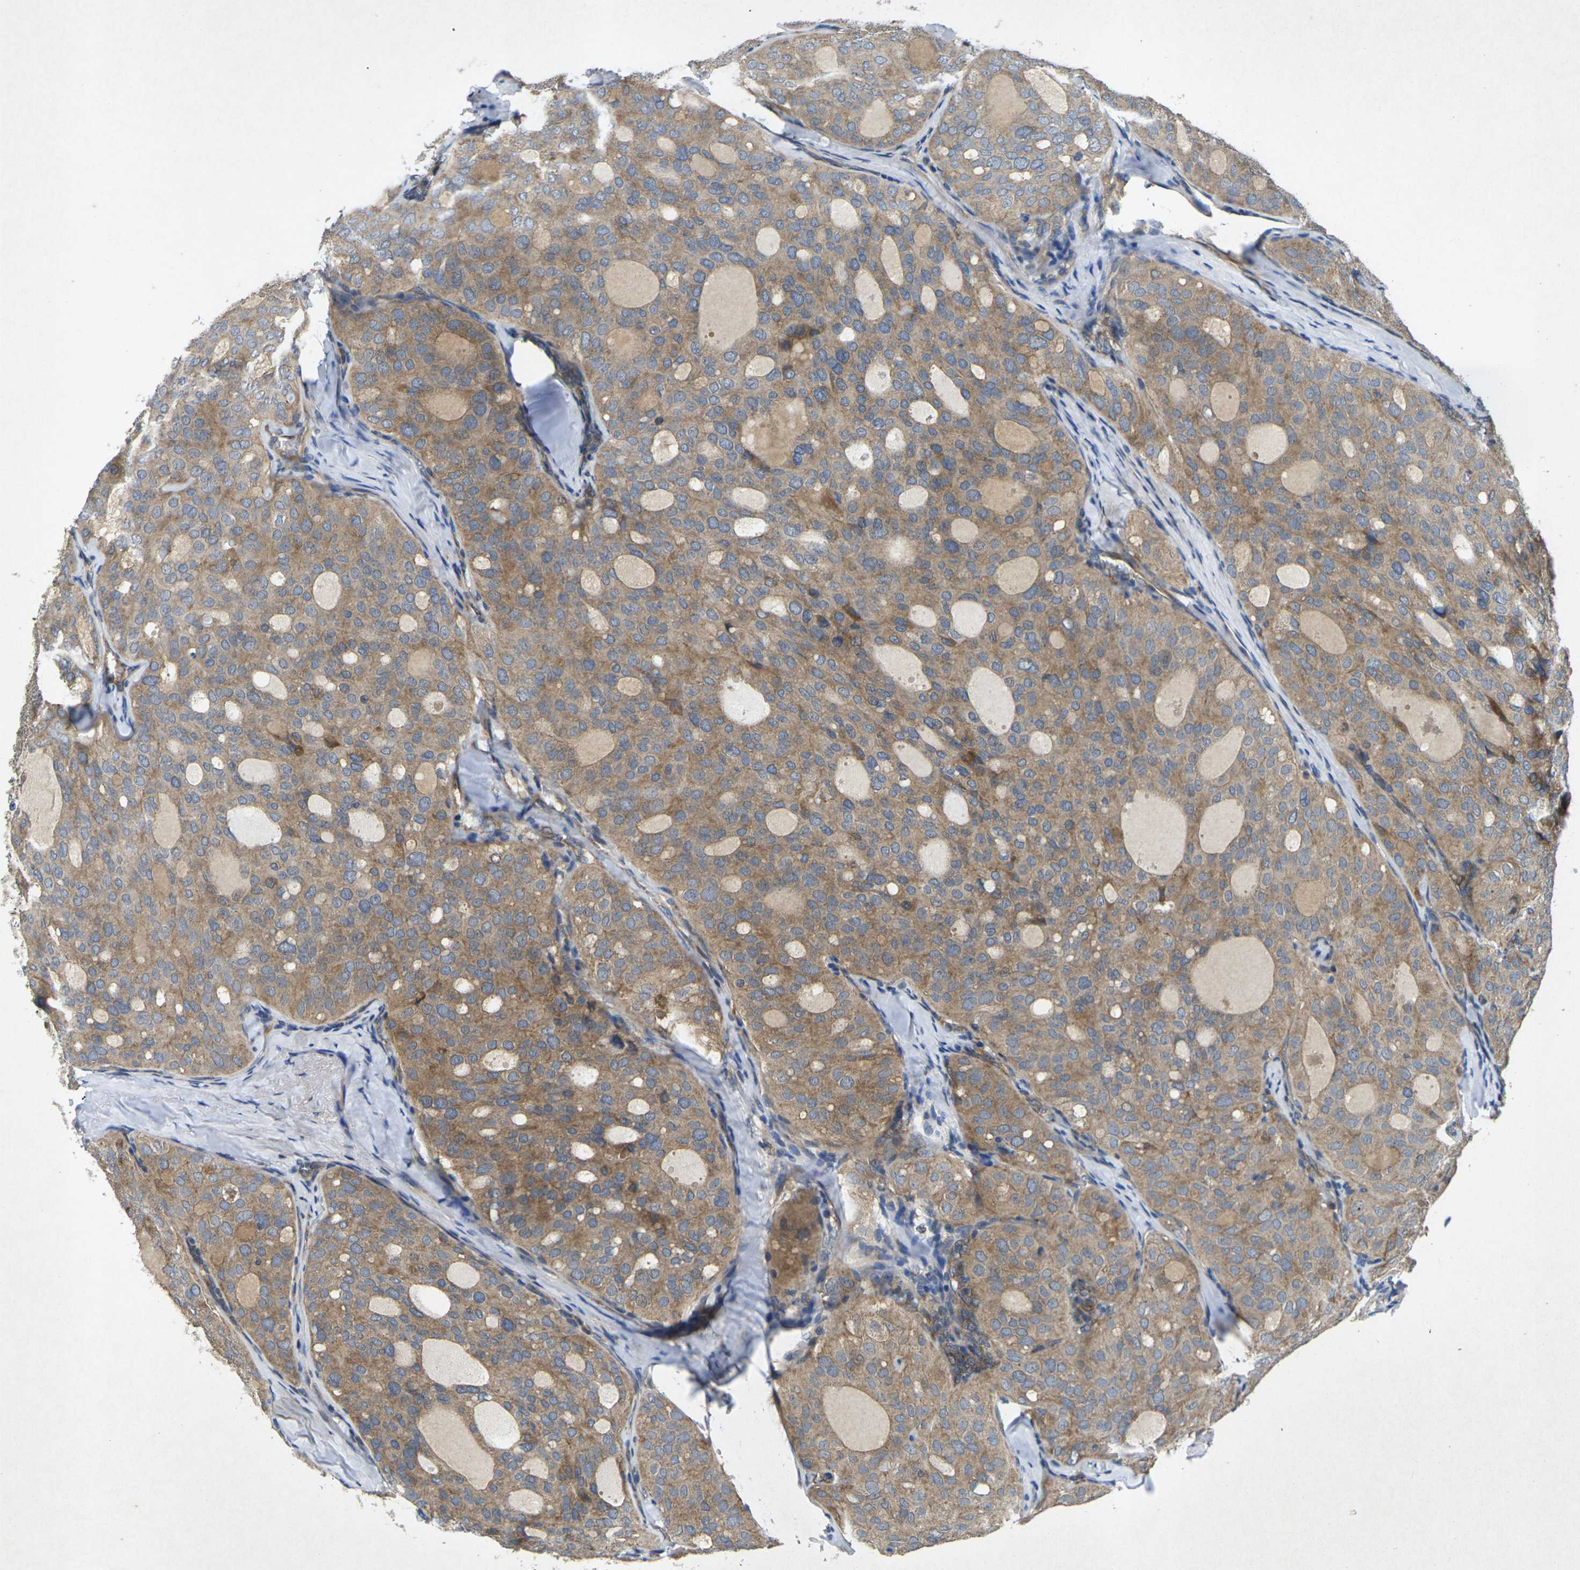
{"staining": {"intensity": "moderate", "quantity": ">75%", "location": "cytoplasmic/membranous"}, "tissue": "thyroid cancer", "cell_type": "Tumor cells", "image_type": "cancer", "snomed": [{"axis": "morphology", "description": "Follicular adenoma carcinoma, NOS"}, {"axis": "topography", "description": "Thyroid gland"}], "caption": "There is medium levels of moderate cytoplasmic/membranous staining in tumor cells of thyroid cancer (follicular adenoma carcinoma), as demonstrated by immunohistochemical staining (brown color).", "gene": "KIF1B", "patient": {"sex": "male", "age": 75}}